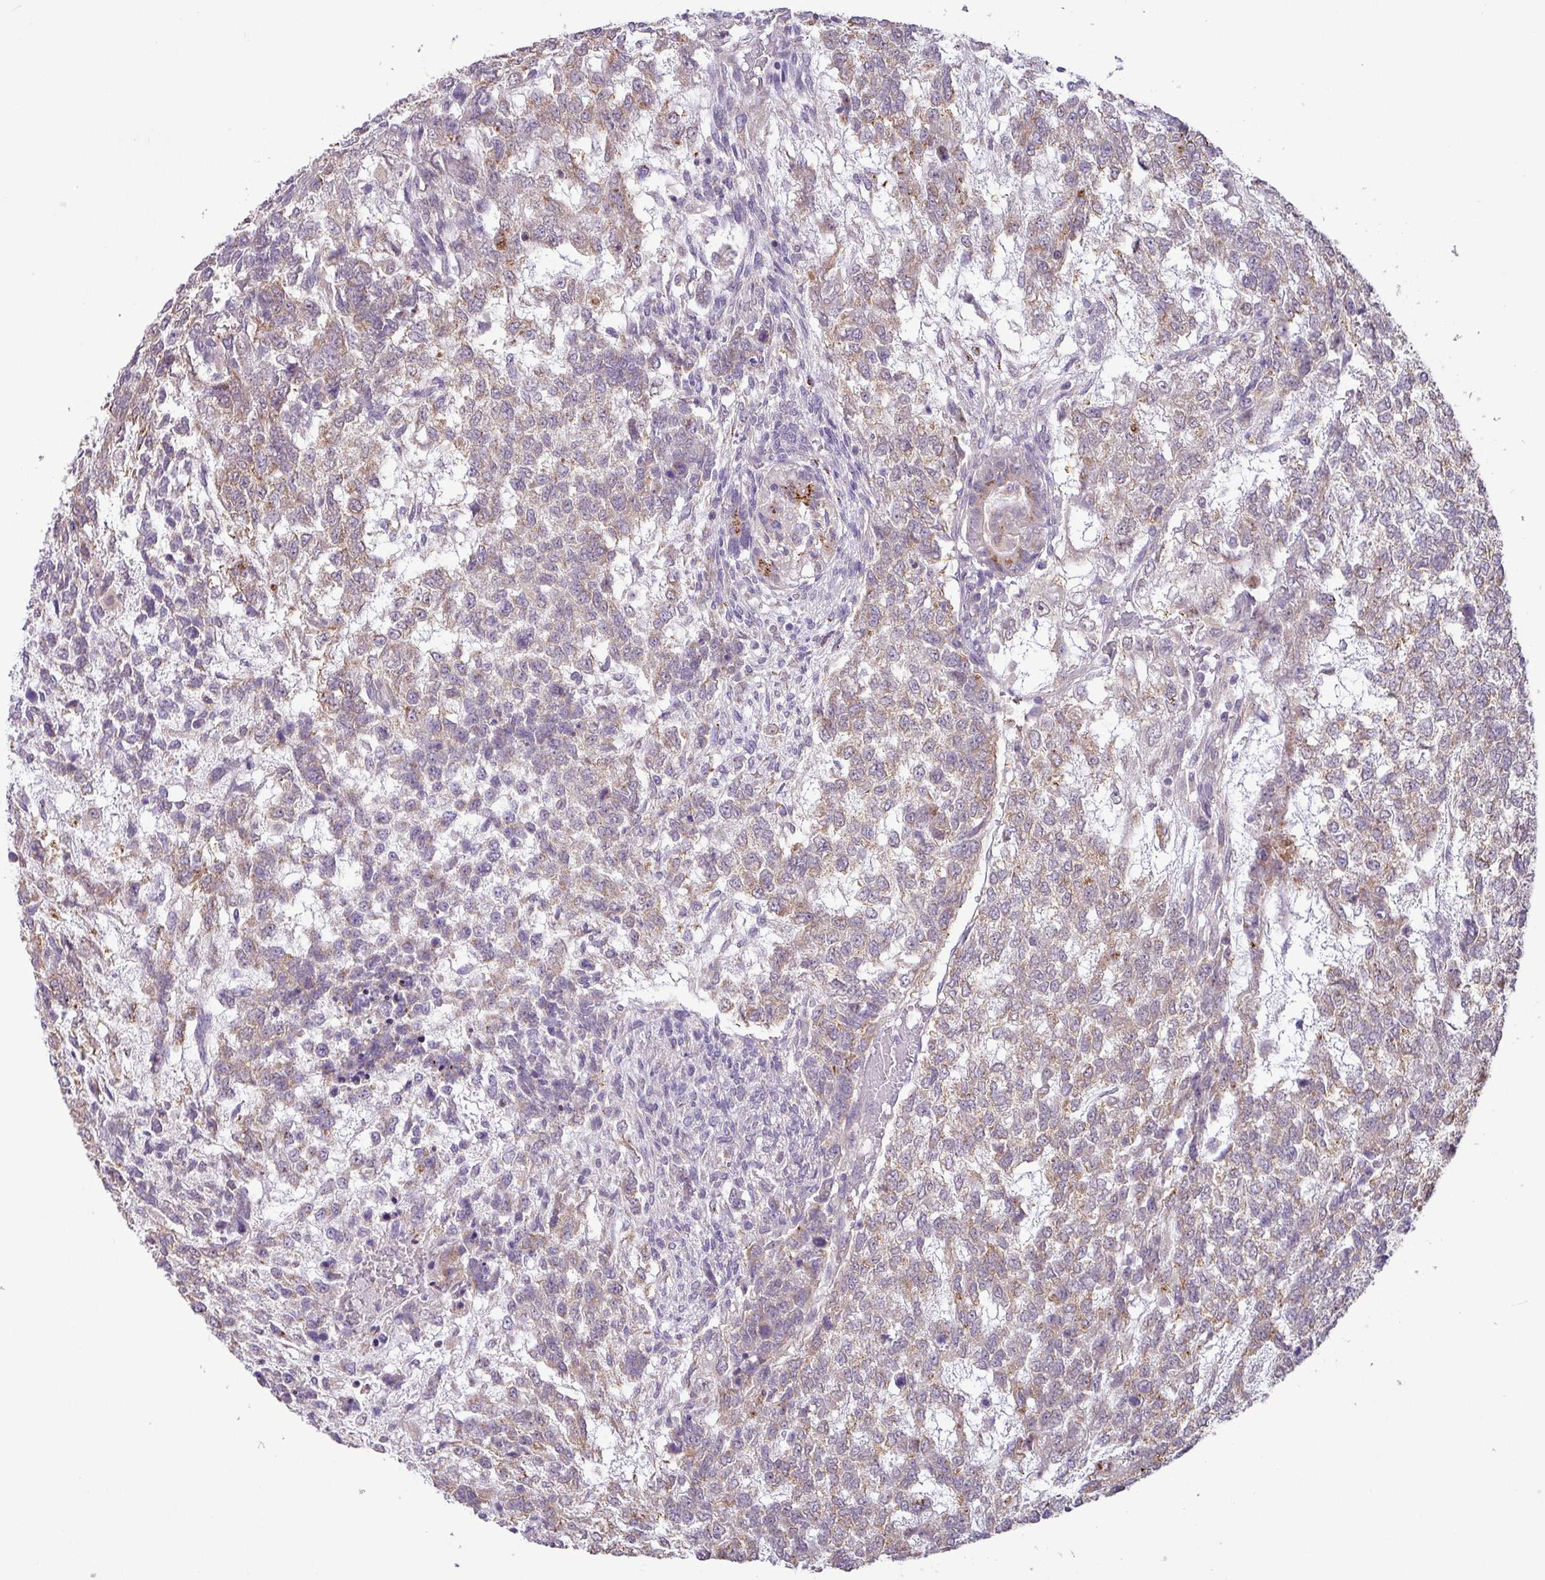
{"staining": {"intensity": "weak", "quantity": "25%-75%", "location": "cytoplasmic/membranous"}, "tissue": "testis cancer", "cell_type": "Tumor cells", "image_type": "cancer", "snomed": [{"axis": "morphology", "description": "Carcinoma, Embryonal, NOS"}, {"axis": "topography", "description": "Testis"}], "caption": "Testis cancer (embryonal carcinoma) stained for a protein reveals weak cytoplasmic/membranous positivity in tumor cells.", "gene": "GALNT12", "patient": {"sex": "male", "age": 23}}